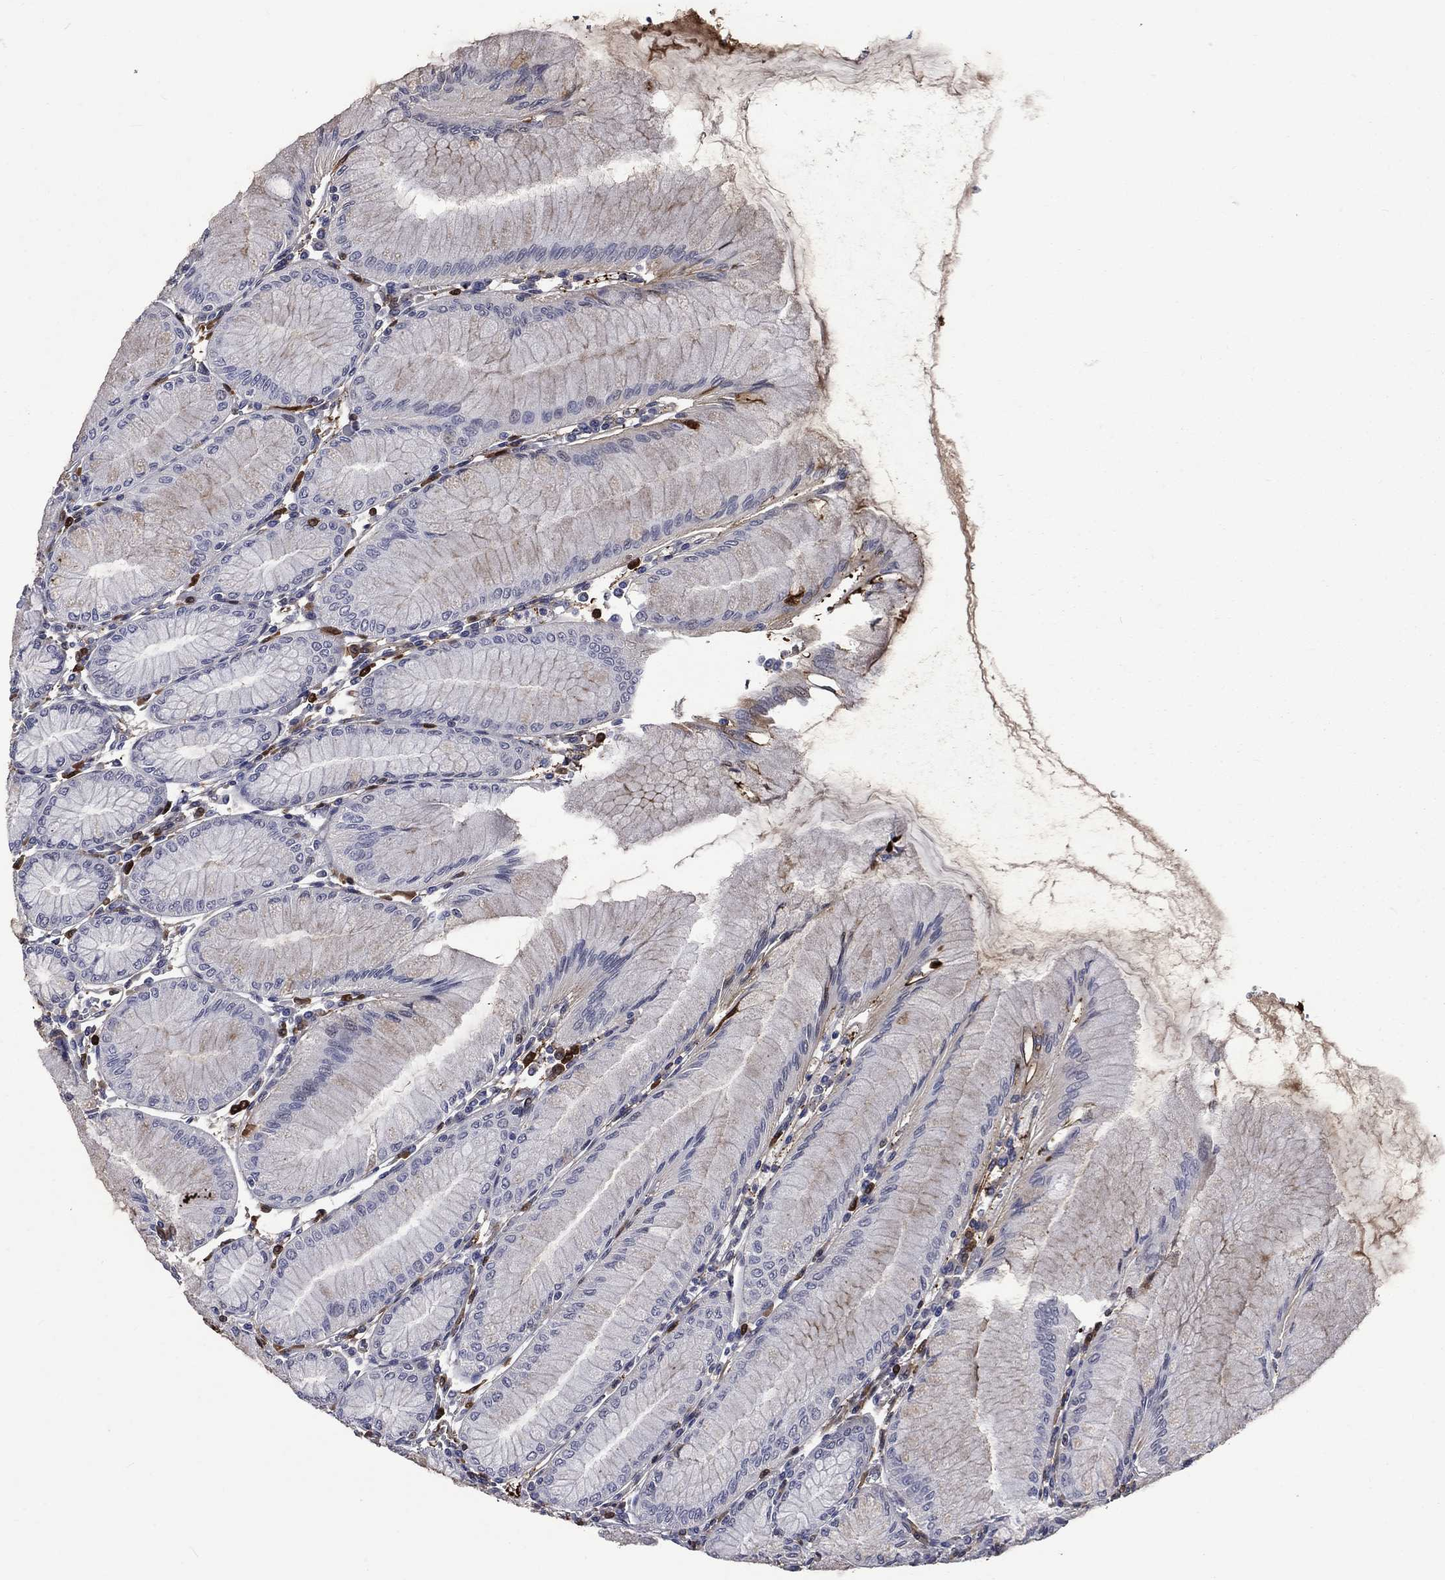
{"staining": {"intensity": "moderate", "quantity": "<25%", "location": "cytoplasmic/membranous"}, "tissue": "stomach", "cell_type": "Glandular cells", "image_type": "normal", "snomed": [{"axis": "morphology", "description": "Normal tissue, NOS"}, {"axis": "topography", "description": "Stomach"}], "caption": "Glandular cells display moderate cytoplasmic/membranous staining in approximately <25% of cells in unremarkable stomach.", "gene": "FGG", "patient": {"sex": "female", "age": 57}}